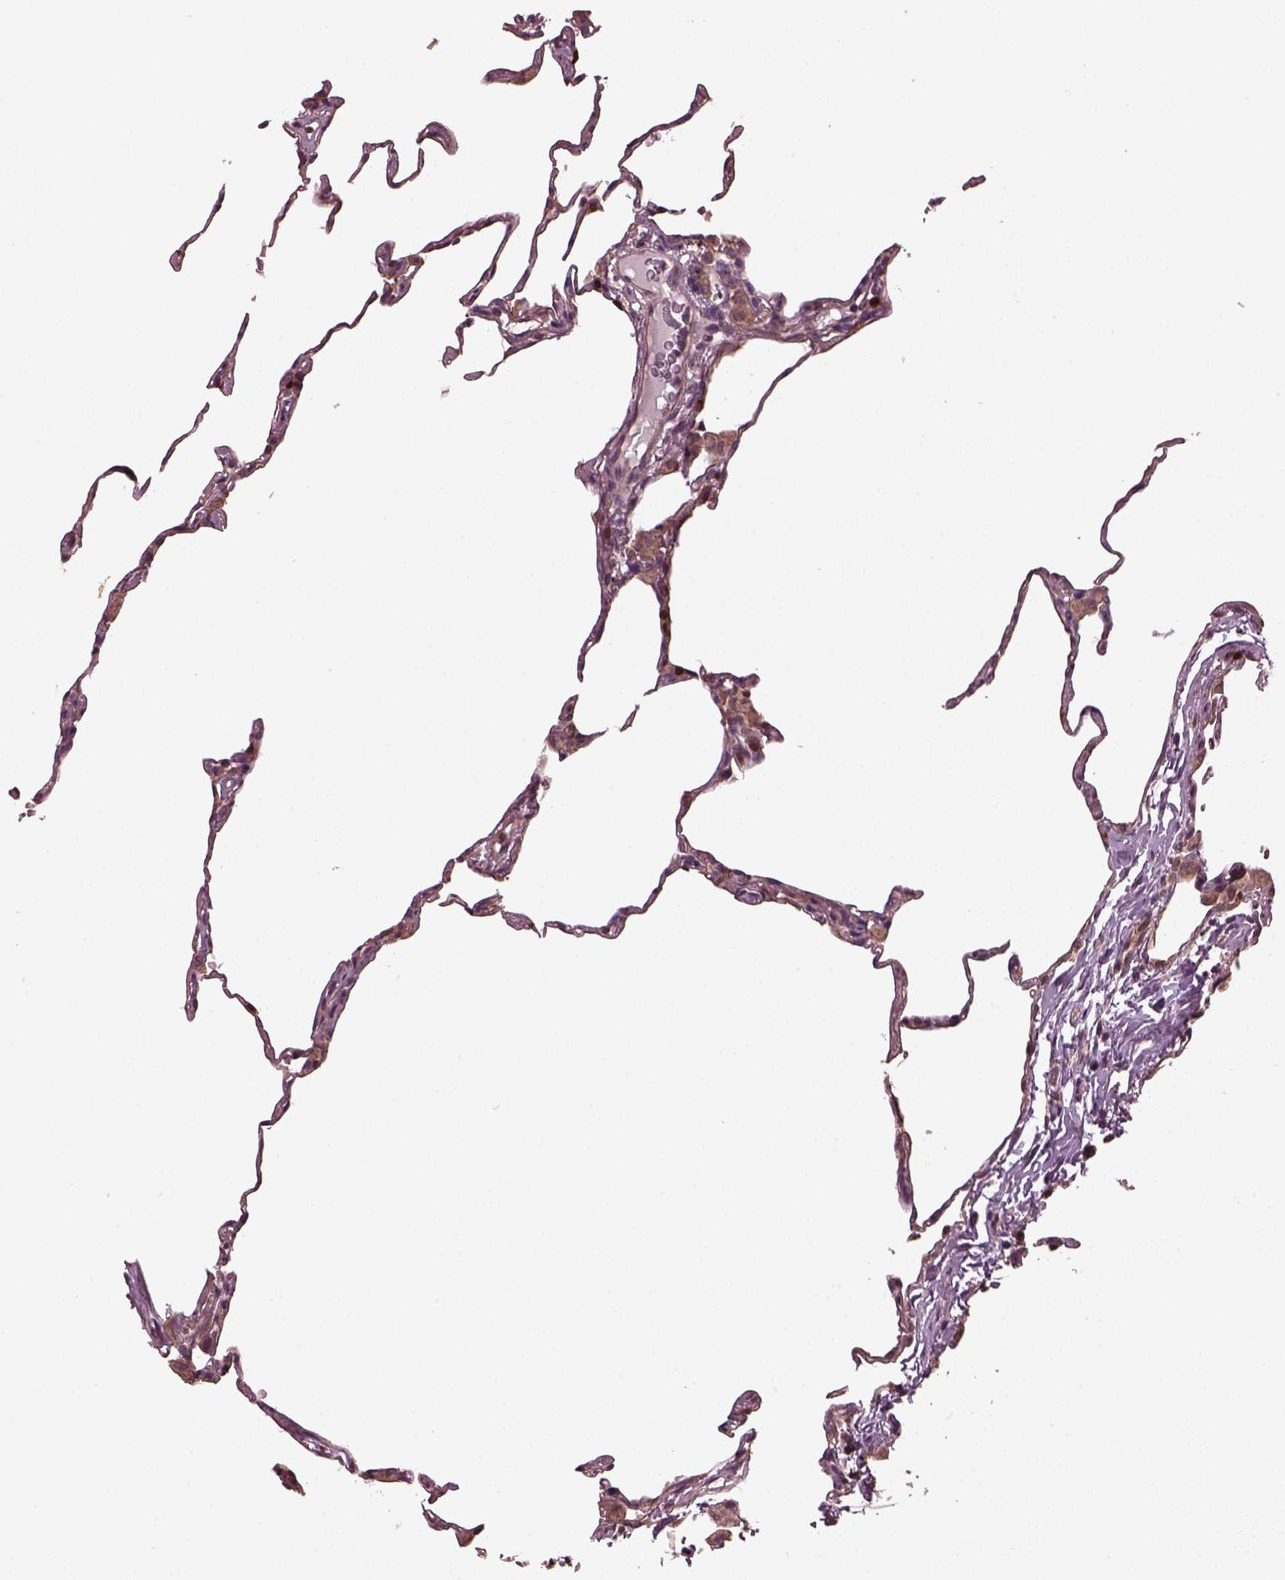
{"staining": {"intensity": "weak", "quantity": "<25%", "location": "cytoplasmic/membranous"}, "tissue": "lung", "cell_type": "Alveolar cells", "image_type": "normal", "snomed": [{"axis": "morphology", "description": "Normal tissue, NOS"}, {"axis": "topography", "description": "Lung"}], "caption": "High magnification brightfield microscopy of benign lung stained with DAB (3,3'-diaminobenzidine) (brown) and counterstained with hematoxylin (blue): alveolar cells show no significant positivity.", "gene": "RUFY3", "patient": {"sex": "female", "age": 57}}